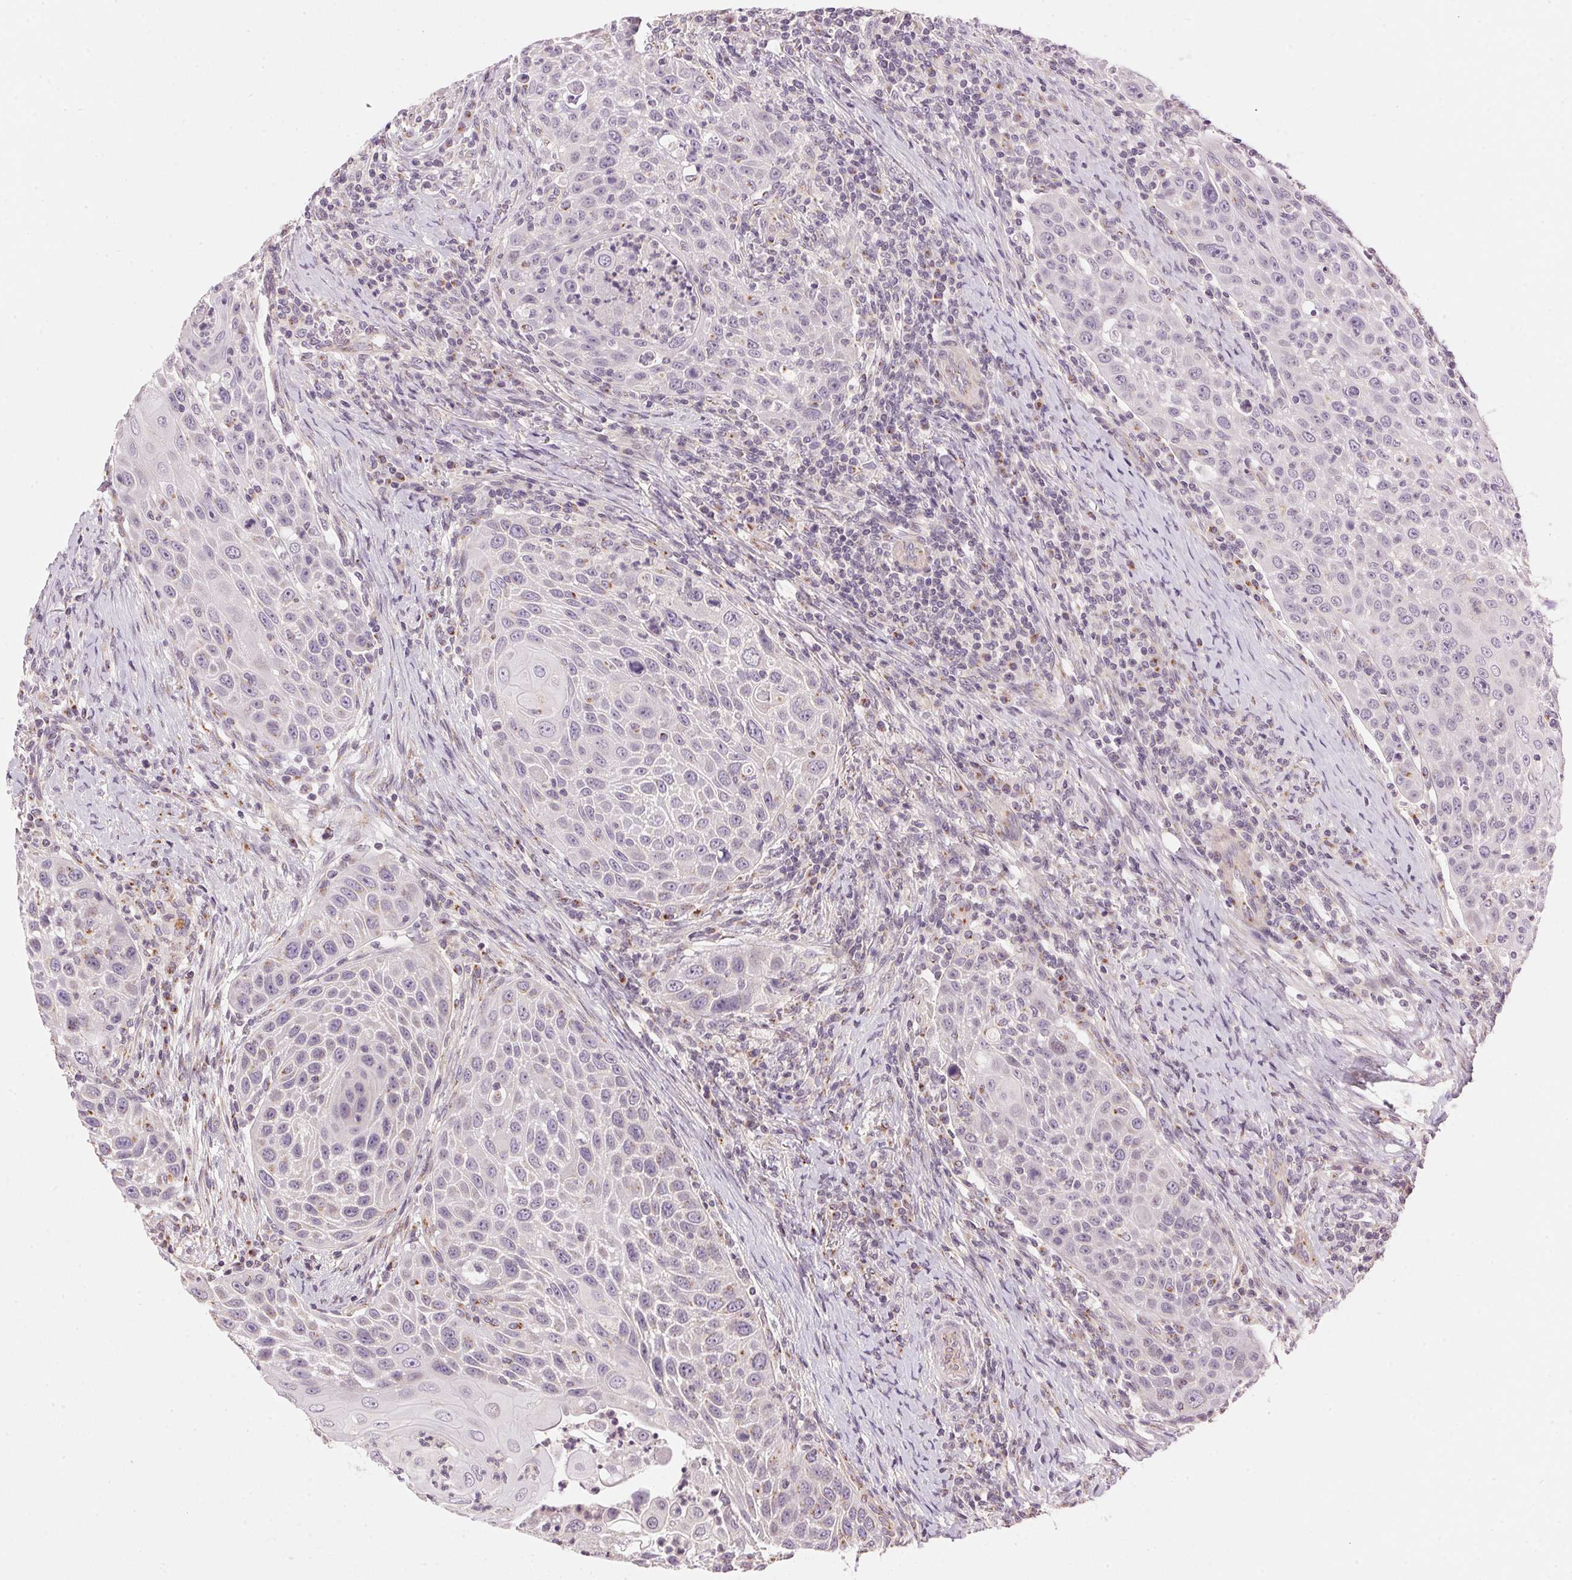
{"staining": {"intensity": "negative", "quantity": "none", "location": "none"}, "tissue": "head and neck cancer", "cell_type": "Tumor cells", "image_type": "cancer", "snomed": [{"axis": "morphology", "description": "Squamous cell carcinoma, NOS"}, {"axis": "topography", "description": "Head-Neck"}], "caption": "The immunohistochemistry (IHC) photomicrograph has no significant positivity in tumor cells of squamous cell carcinoma (head and neck) tissue.", "gene": "GOLPH3", "patient": {"sex": "male", "age": 69}}